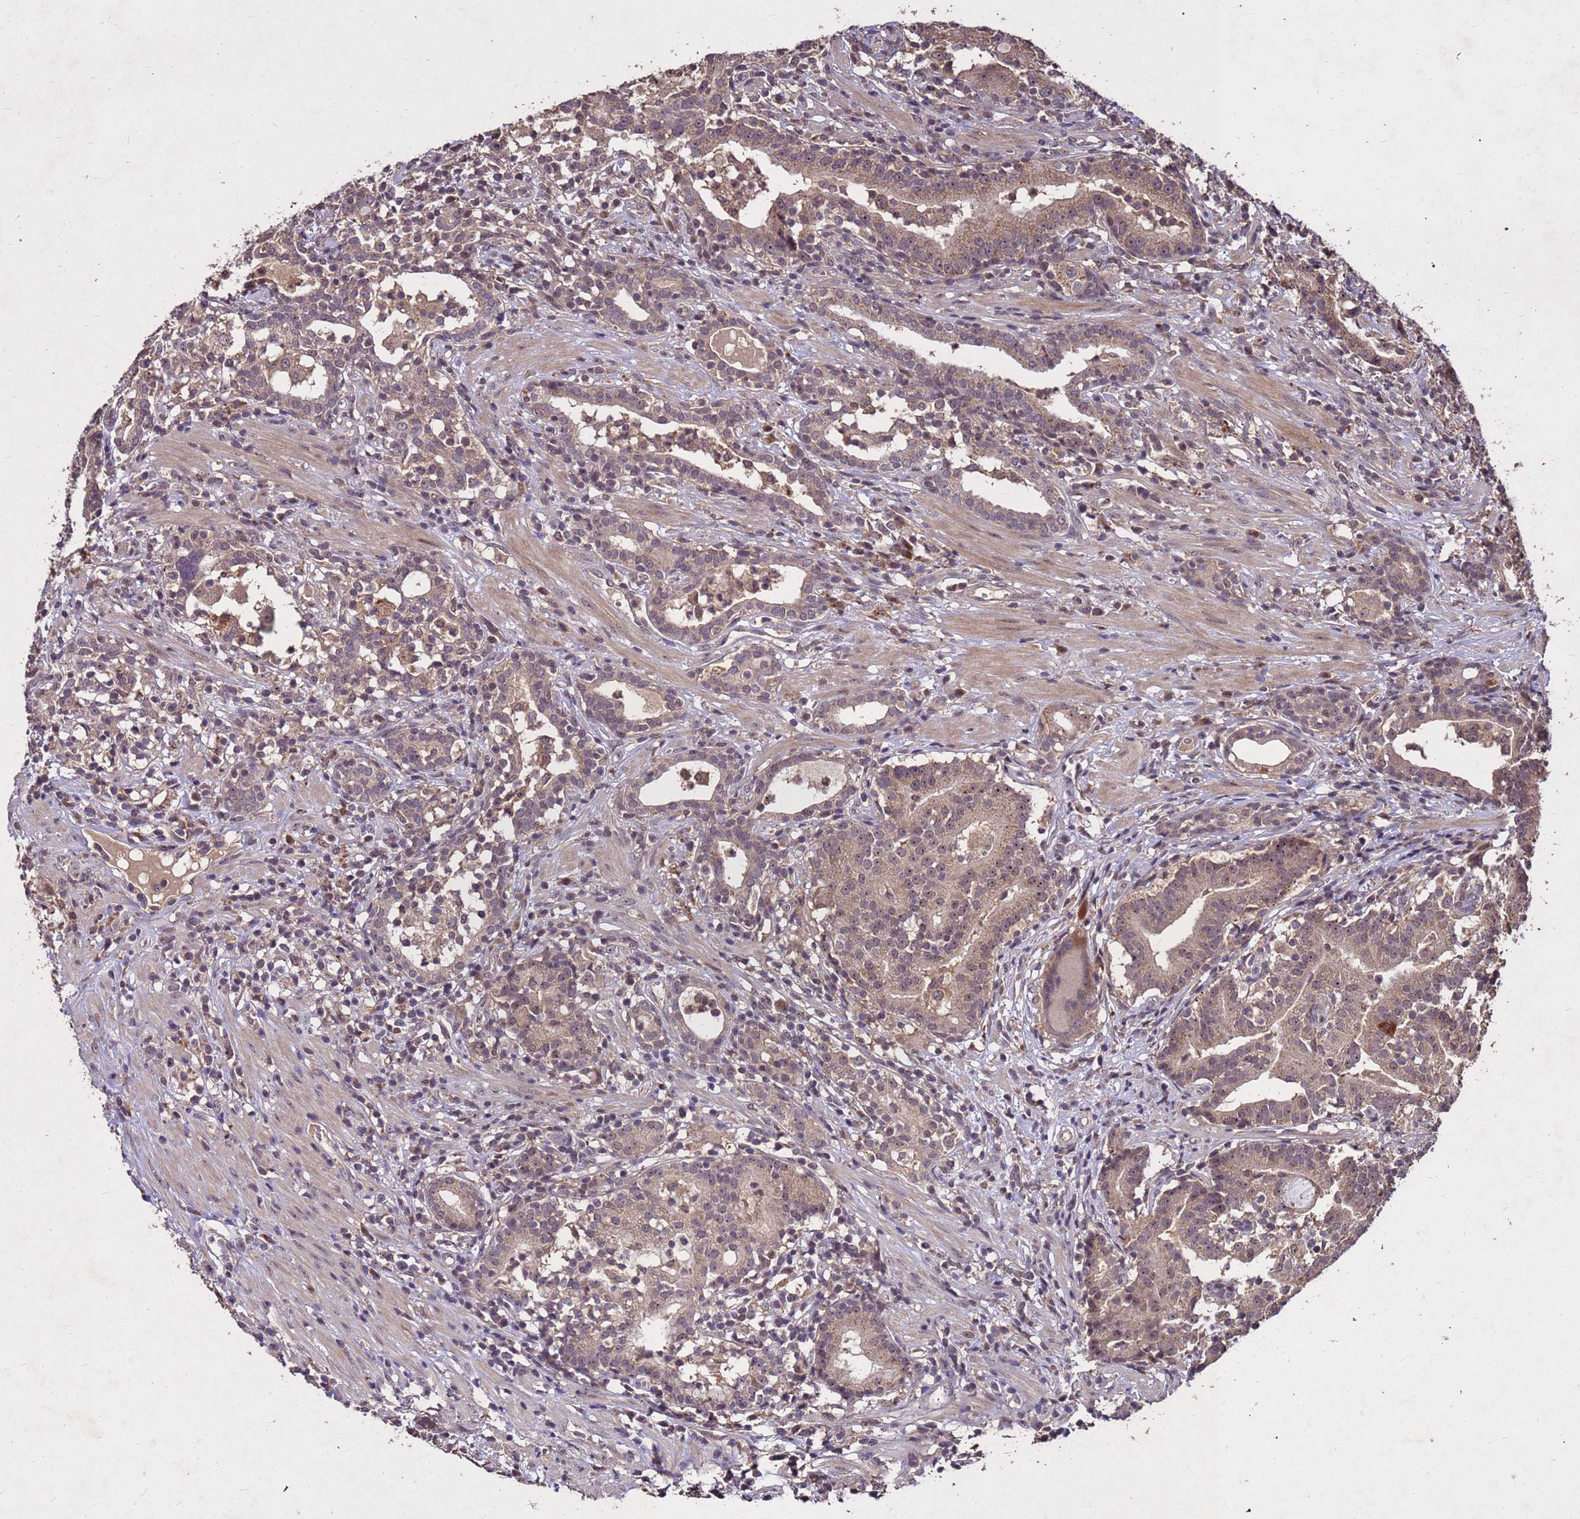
{"staining": {"intensity": "weak", "quantity": ">75%", "location": "cytoplasmic/membranous,nuclear"}, "tissue": "prostate cancer", "cell_type": "Tumor cells", "image_type": "cancer", "snomed": [{"axis": "morphology", "description": "Adenocarcinoma, High grade"}, {"axis": "topography", "description": "Prostate"}], "caption": "Prostate cancer stained with immunohistochemistry (IHC) reveals weak cytoplasmic/membranous and nuclear expression in about >75% of tumor cells.", "gene": "TOR4A", "patient": {"sex": "male", "age": 67}}